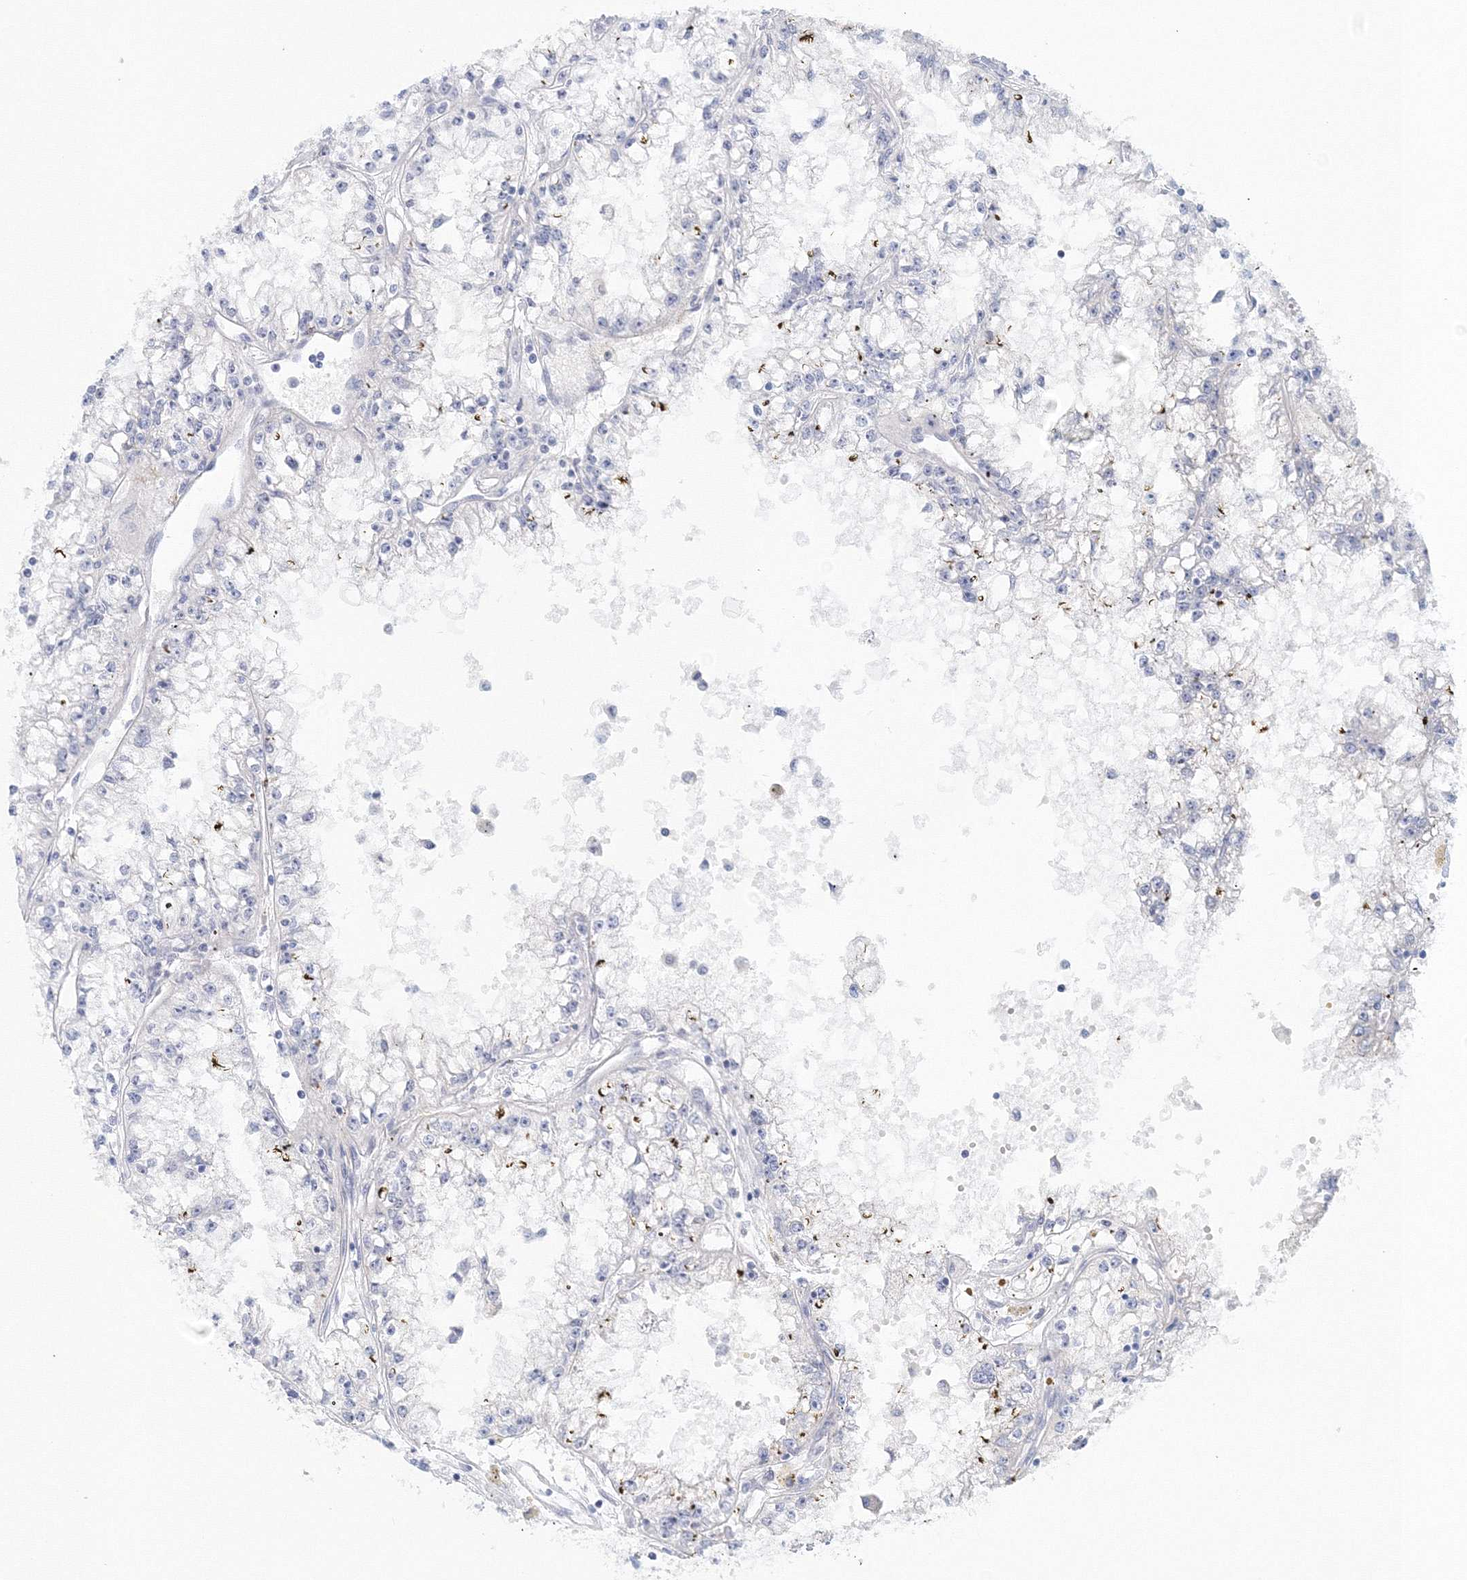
{"staining": {"intensity": "negative", "quantity": "none", "location": "none"}, "tissue": "renal cancer", "cell_type": "Tumor cells", "image_type": "cancer", "snomed": [{"axis": "morphology", "description": "Adenocarcinoma, NOS"}, {"axis": "topography", "description": "Kidney"}], "caption": "This is an immunohistochemistry image of adenocarcinoma (renal). There is no staining in tumor cells.", "gene": "VSIG1", "patient": {"sex": "male", "age": 56}}